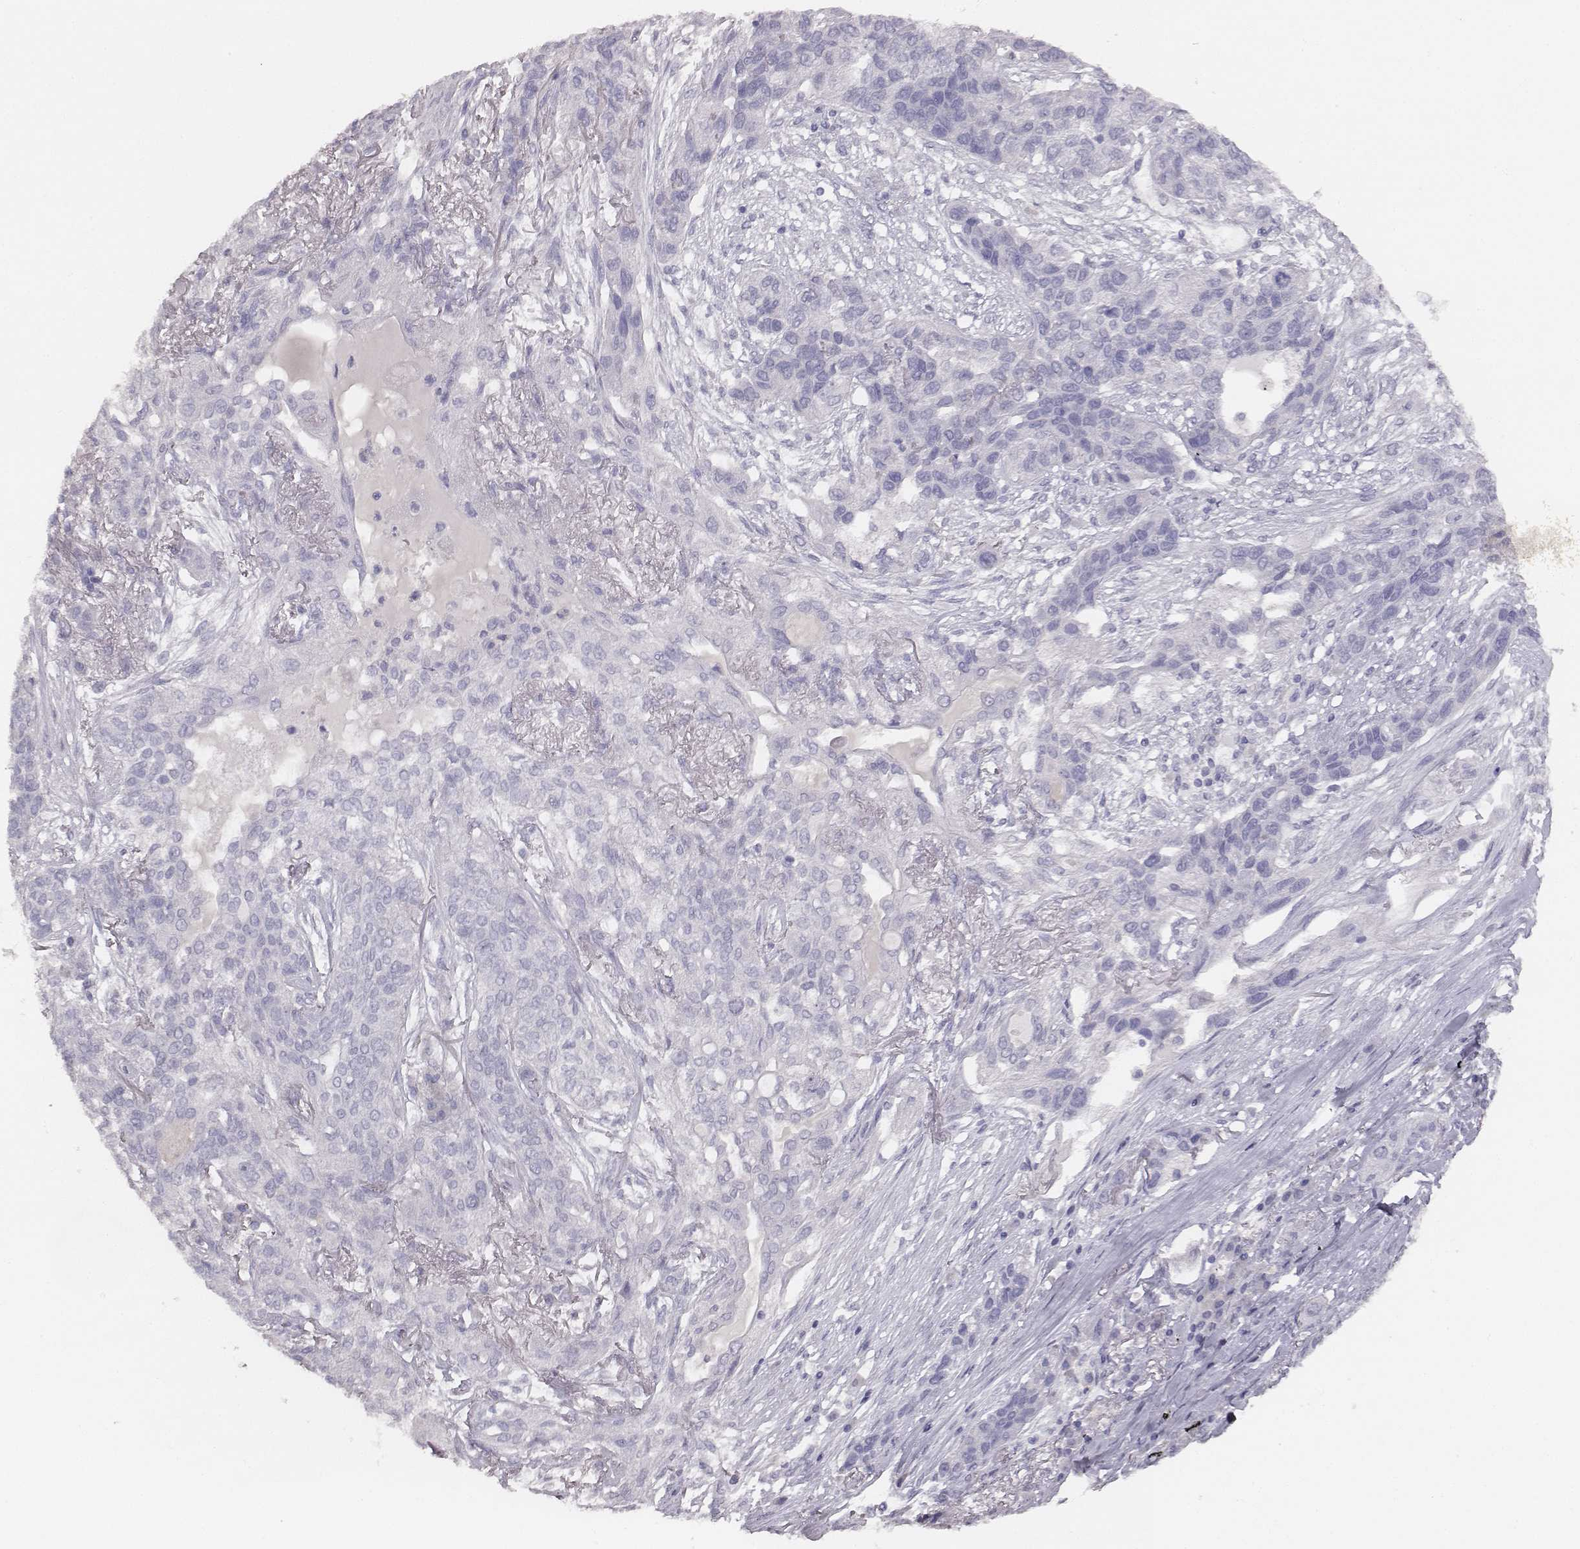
{"staining": {"intensity": "negative", "quantity": "none", "location": "none"}, "tissue": "lung cancer", "cell_type": "Tumor cells", "image_type": "cancer", "snomed": [{"axis": "morphology", "description": "Squamous cell carcinoma, NOS"}, {"axis": "topography", "description": "Lung"}], "caption": "Protein analysis of lung cancer demonstrates no significant positivity in tumor cells. Nuclei are stained in blue.", "gene": "MYH6", "patient": {"sex": "female", "age": 70}}